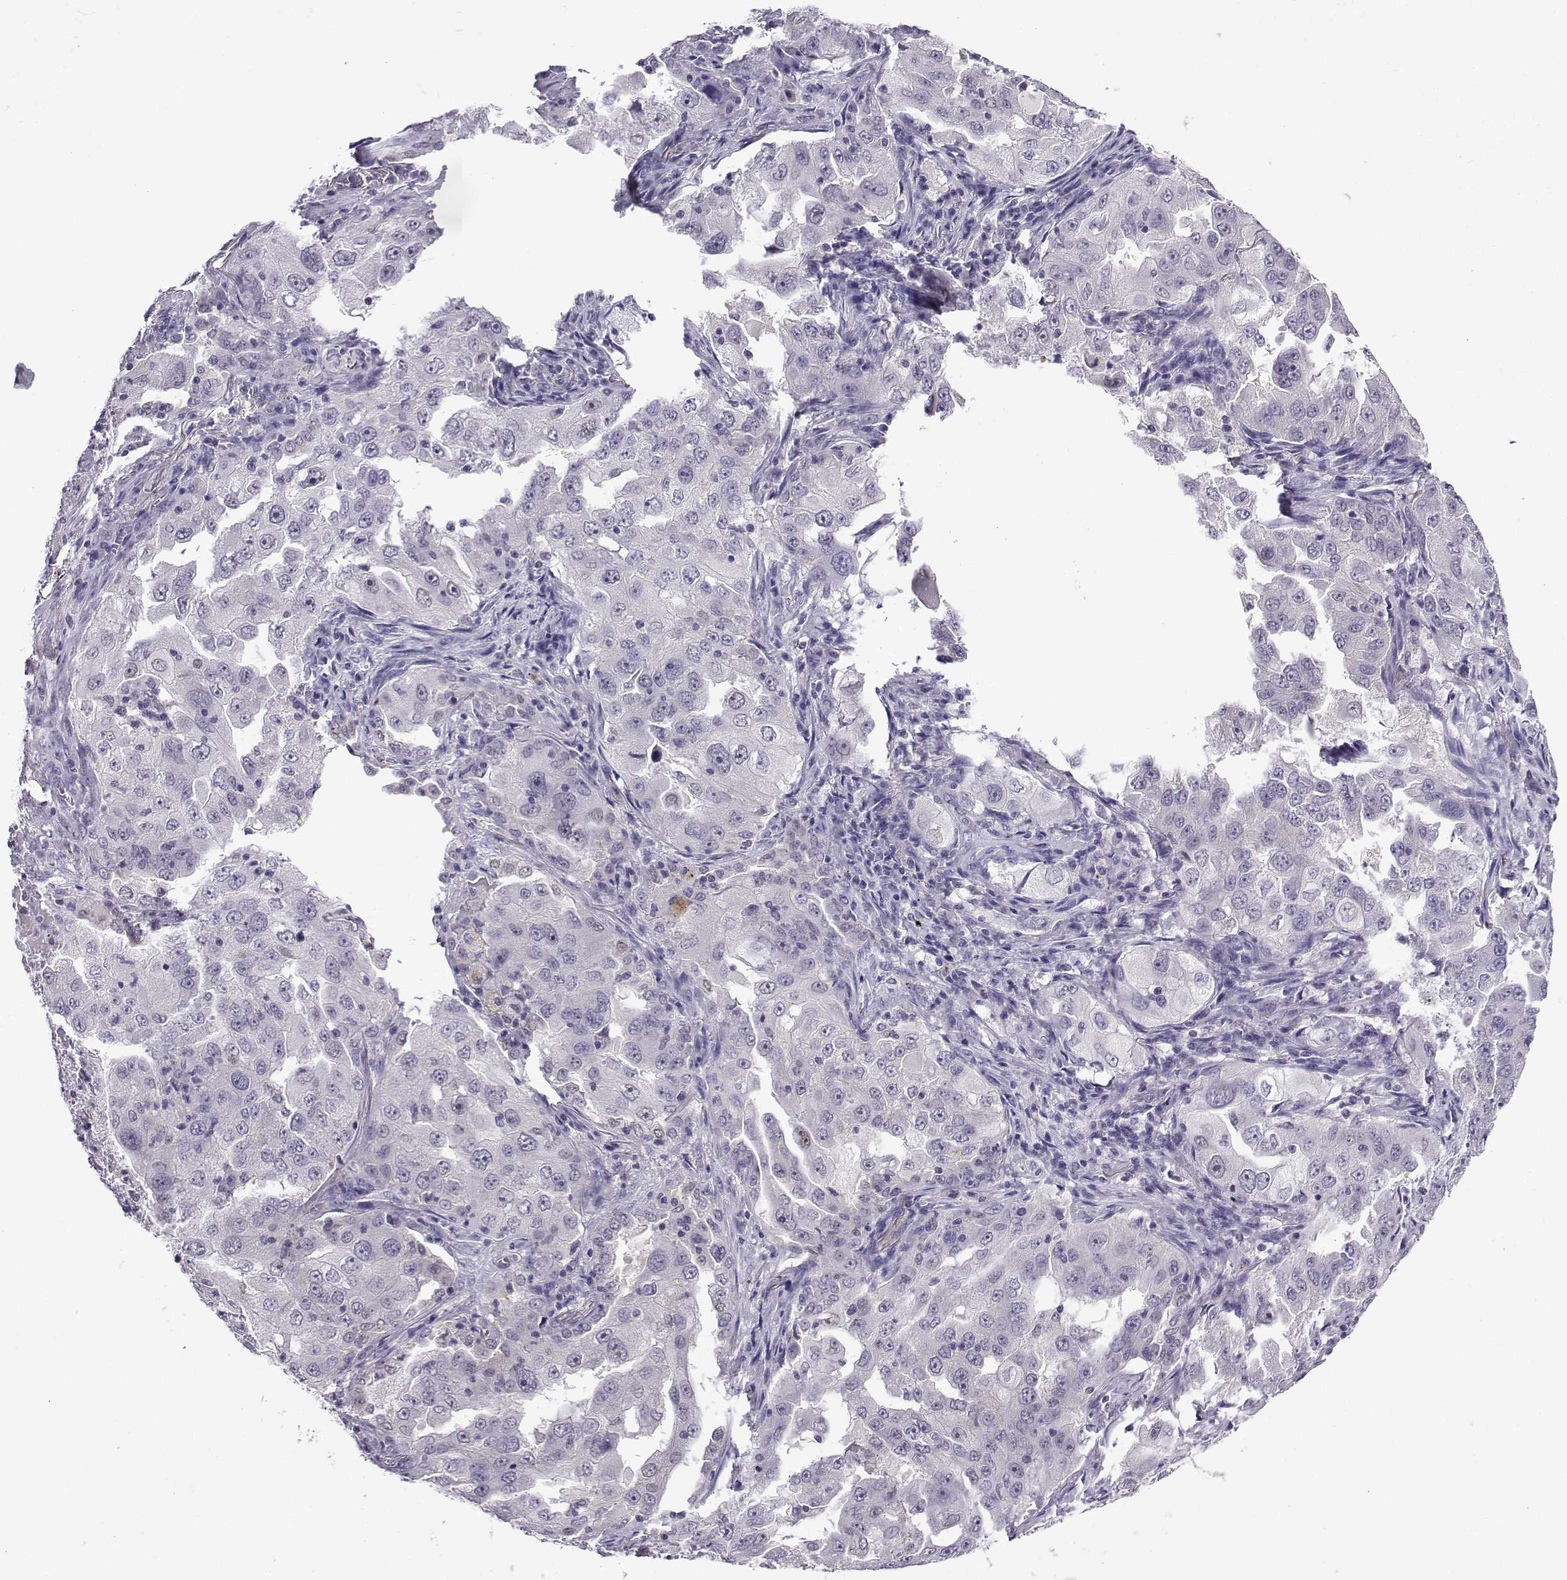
{"staining": {"intensity": "negative", "quantity": "none", "location": "none"}, "tissue": "lung cancer", "cell_type": "Tumor cells", "image_type": "cancer", "snomed": [{"axis": "morphology", "description": "Adenocarcinoma, NOS"}, {"axis": "topography", "description": "Lung"}], "caption": "Lung adenocarcinoma was stained to show a protein in brown. There is no significant expression in tumor cells.", "gene": "LRFN2", "patient": {"sex": "female", "age": 61}}